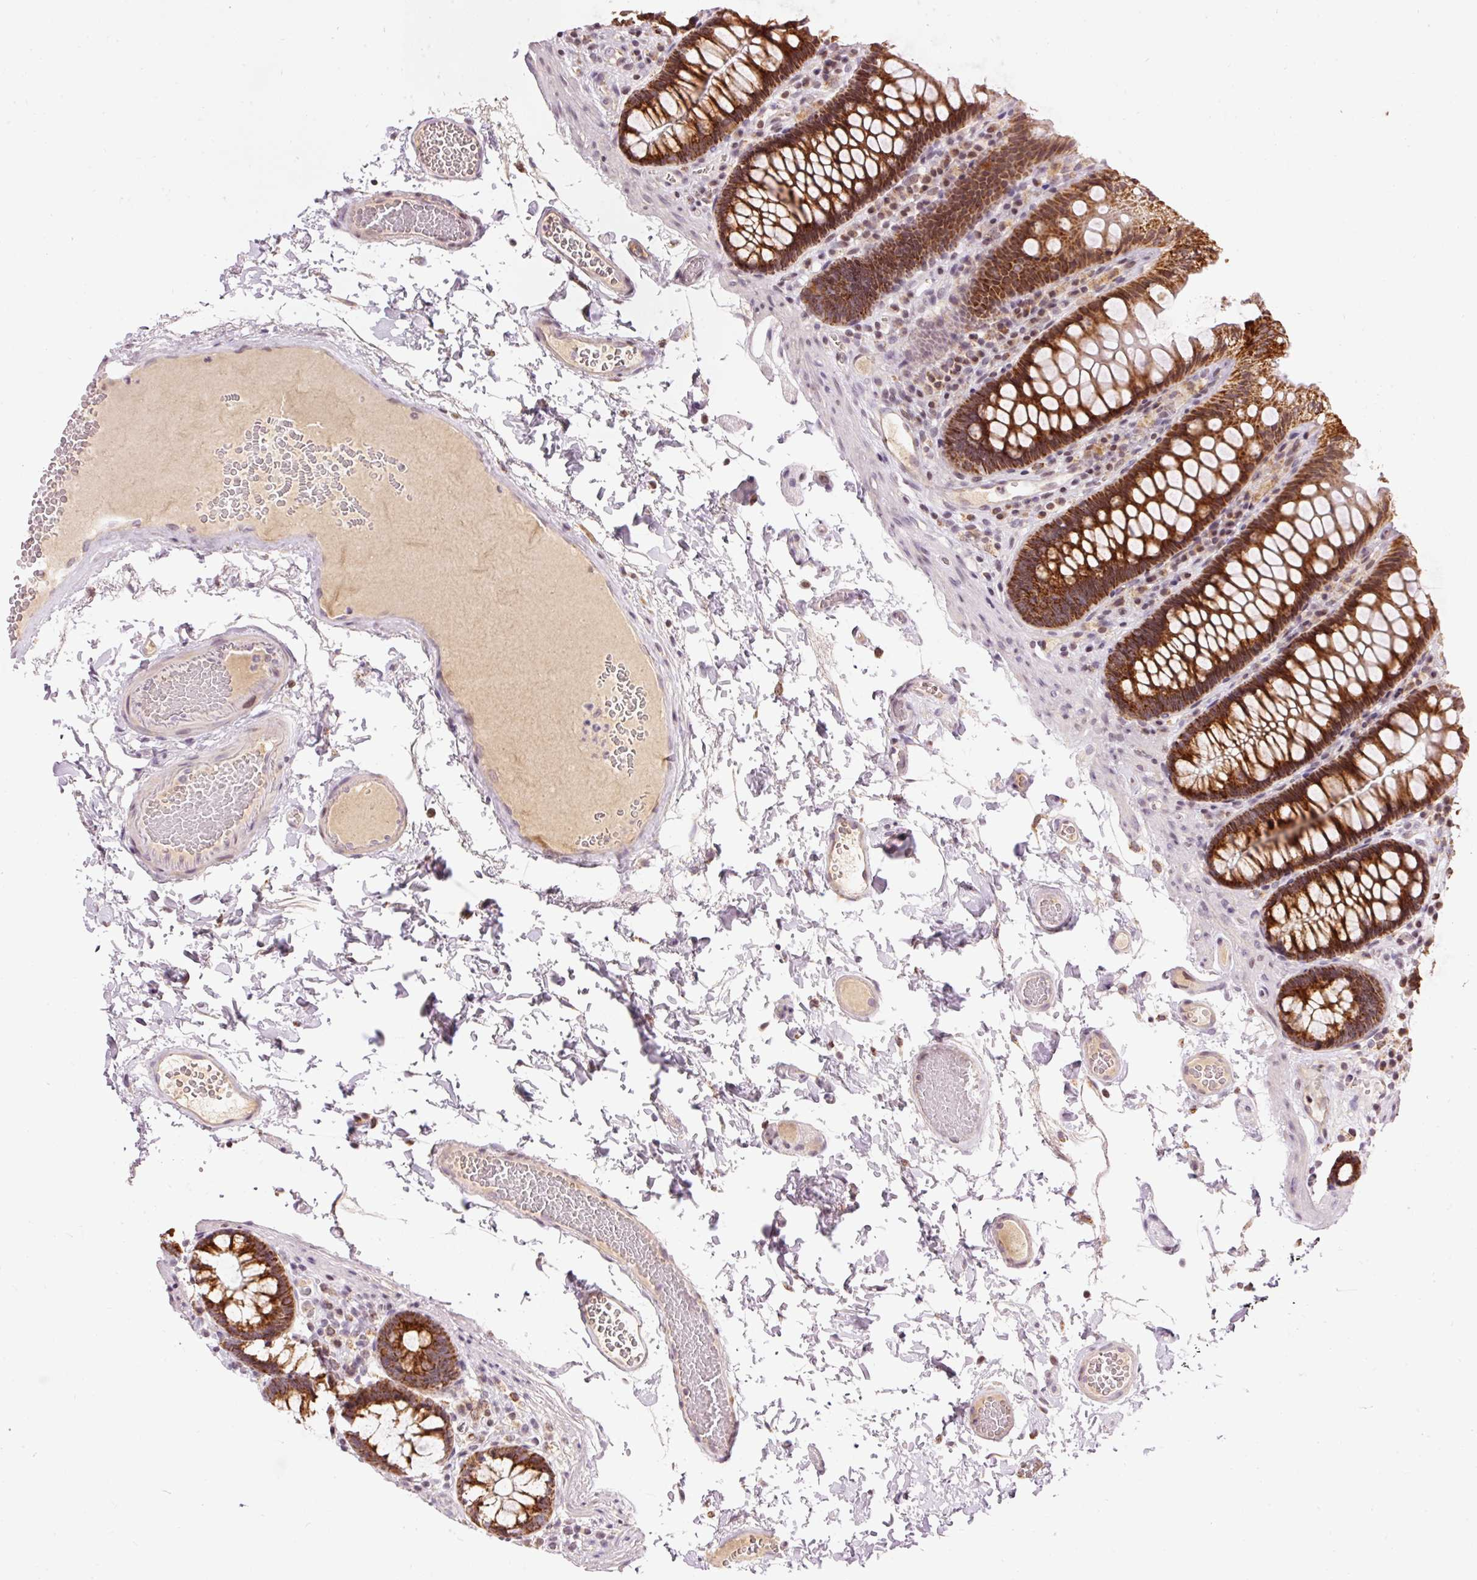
{"staining": {"intensity": "weak", "quantity": "25%-75%", "location": "cytoplasmic/membranous"}, "tissue": "colon", "cell_type": "Endothelial cells", "image_type": "normal", "snomed": [{"axis": "morphology", "description": "Normal tissue, NOS"}, {"axis": "topography", "description": "Colon"}, {"axis": "topography", "description": "Peripheral nerve tissue"}], "caption": "Weak cytoplasmic/membranous staining for a protein is seen in approximately 25%-75% of endothelial cells of normal colon using immunohistochemistry.", "gene": "ABHD11", "patient": {"sex": "male", "age": 84}}